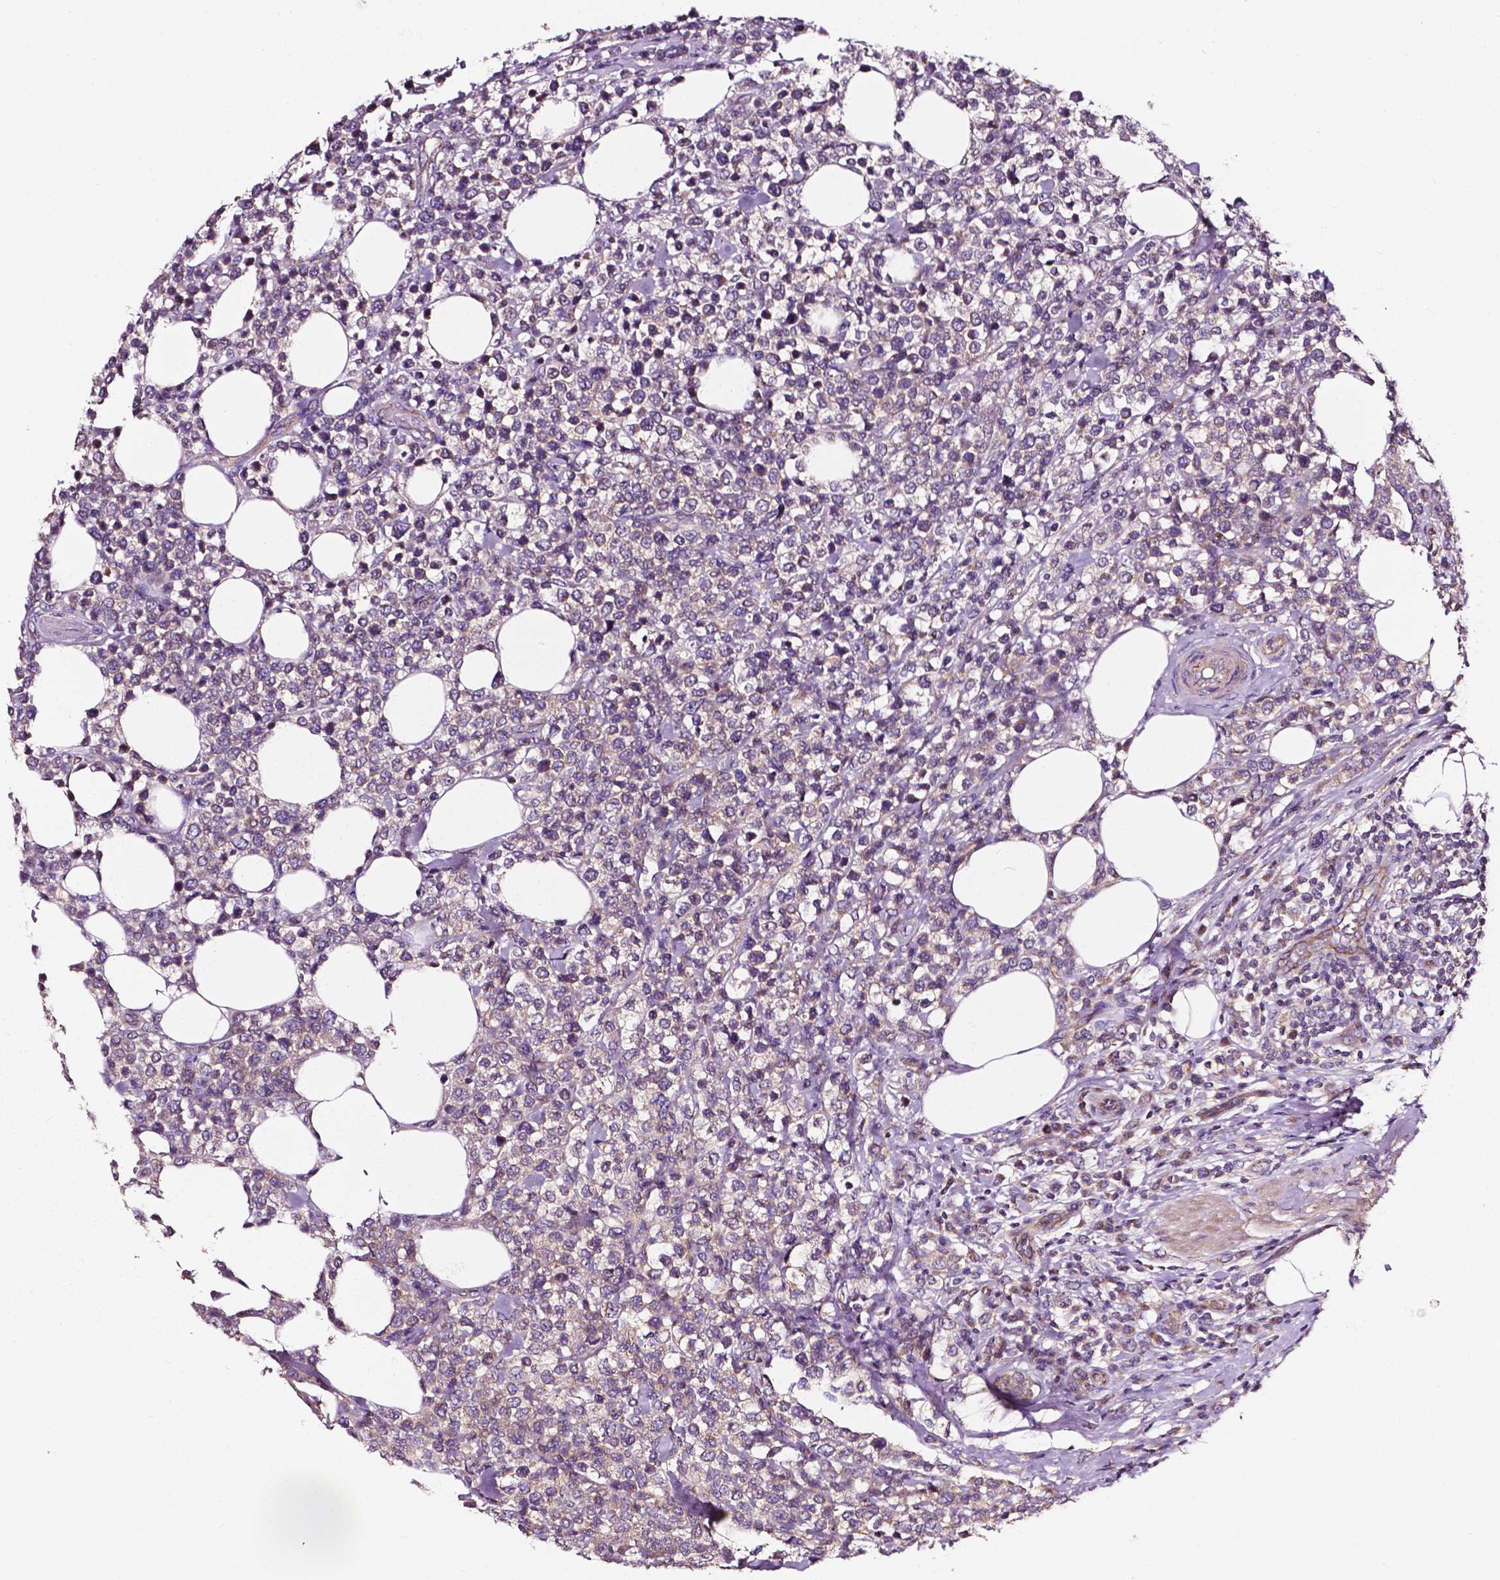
{"staining": {"intensity": "negative", "quantity": "none", "location": "none"}, "tissue": "lymphoma", "cell_type": "Tumor cells", "image_type": "cancer", "snomed": [{"axis": "morphology", "description": "Malignant lymphoma, non-Hodgkin's type, High grade"}, {"axis": "topography", "description": "Soft tissue"}], "caption": "High magnification brightfield microscopy of high-grade malignant lymphoma, non-Hodgkin's type stained with DAB (3,3'-diaminobenzidine) (brown) and counterstained with hematoxylin (blue): tumor cells show no significant positivity. Brightfield microscopy of IHC stained with DAB (3,3'-diaminobenzidine) (brown) and hematoxylin (blue), captured at high magnification.", "gene": "ATG16L1", "patient": {"sex": "female", "age": 56}}